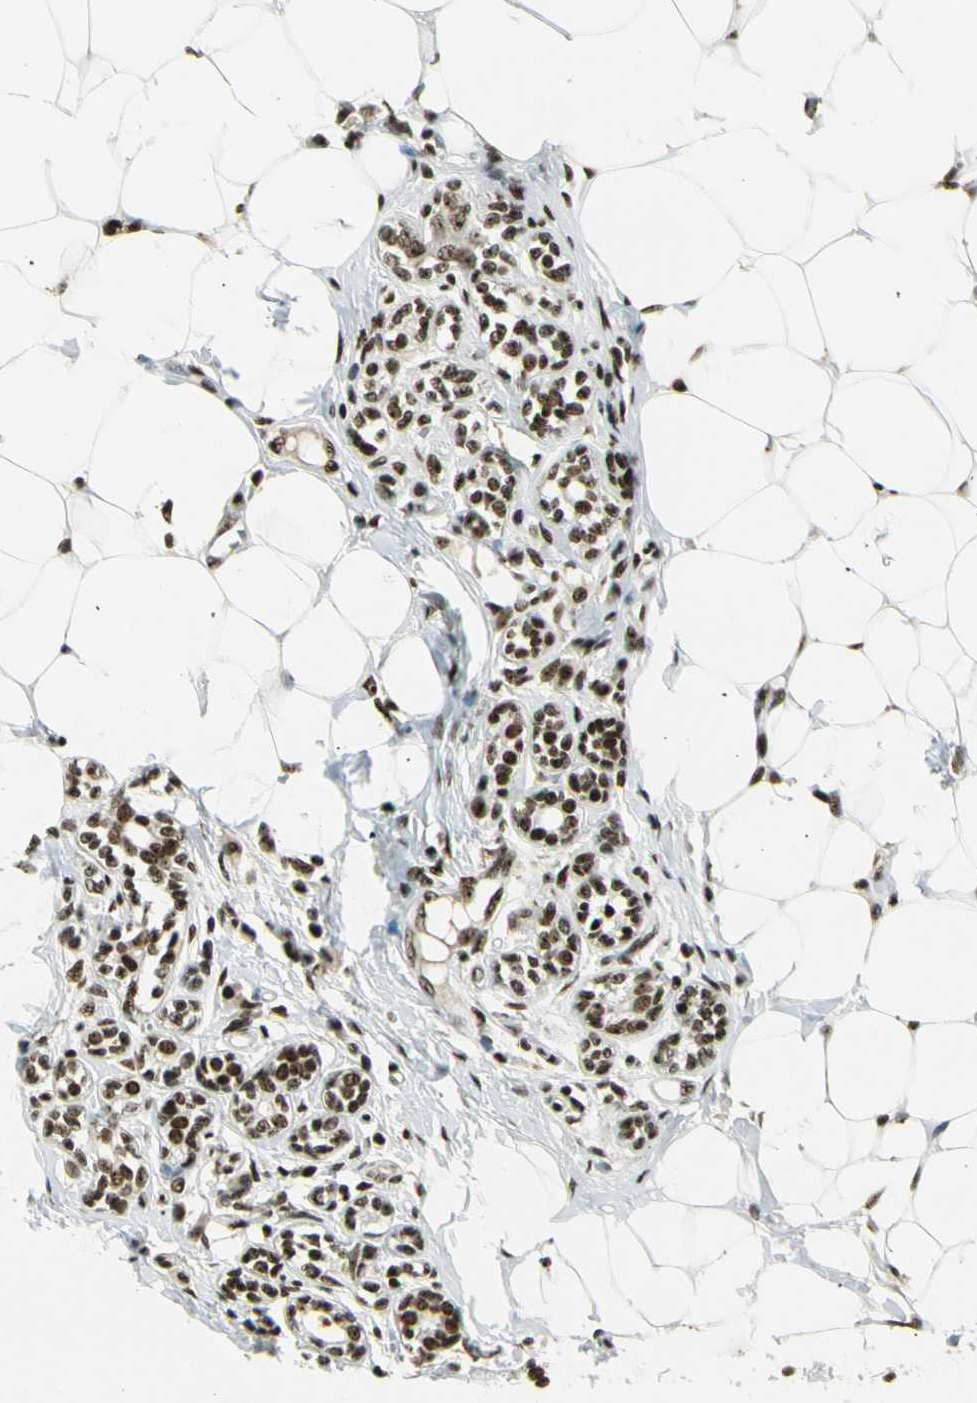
{"staining": {"intensity": "strong", "quantity": ">75%", "location": "nuclear"}, "tissue": "breast cancer", "cell_type": "Tumor cells", "image_type": "cancer", "snomed": [{"axis": "morphology", "description": "Duct carcinoma"}, {"axis": "topography", "description": "Breast"}], "caption": "Immunohistochemical staining of invasive ductal carcinoma (breast) exhibits high levels of strong nuclear staining in approximately >75% of tumor cells. (DAB = brown stain, brightfield microscopy at high magnification).", "gene": "UBTF", "patient": {"sex": "female", "age": 40}}